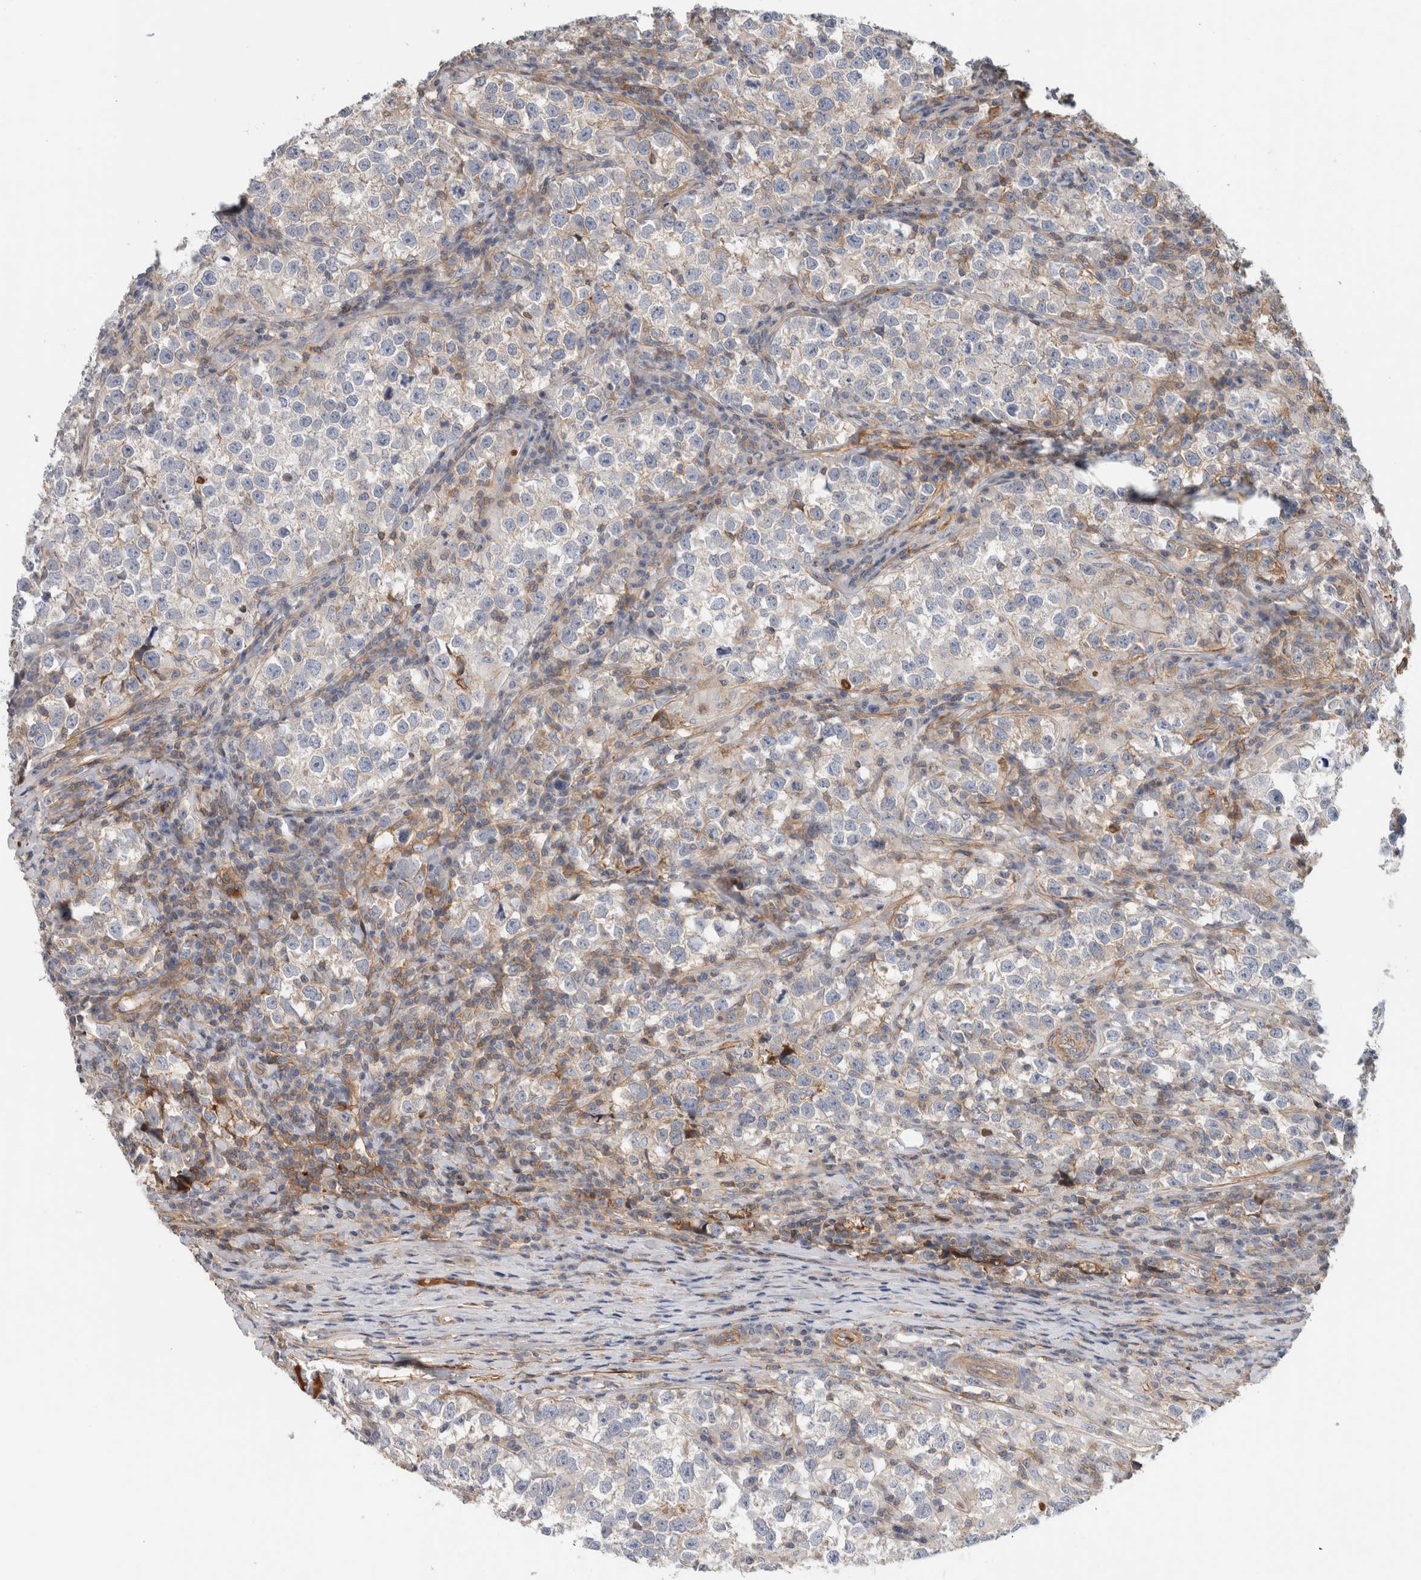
{"staining": {"intensity": "negative", "quantity": "none", "location": "none"}, "tissue": "testis cancer", "cell_type": "Tumor cells", "image_type": "cancer", "snomed": [{"axis": "morphology", "description": "Normal tissue, NOS"}, {"axis": "morphology", "description": "Seminoma, NOS"}, {"axis": "topography", "description": "Testis"}], "caption": "IHC photomicrograph of neoplastic tissue: human seminoma (testis) stained with DAB (3,3'-diaminobenzidine) exhibits no significant protein staining in tumor cells.", "gene": "CFI", "patient": {"sex": "male", "age": 43}}